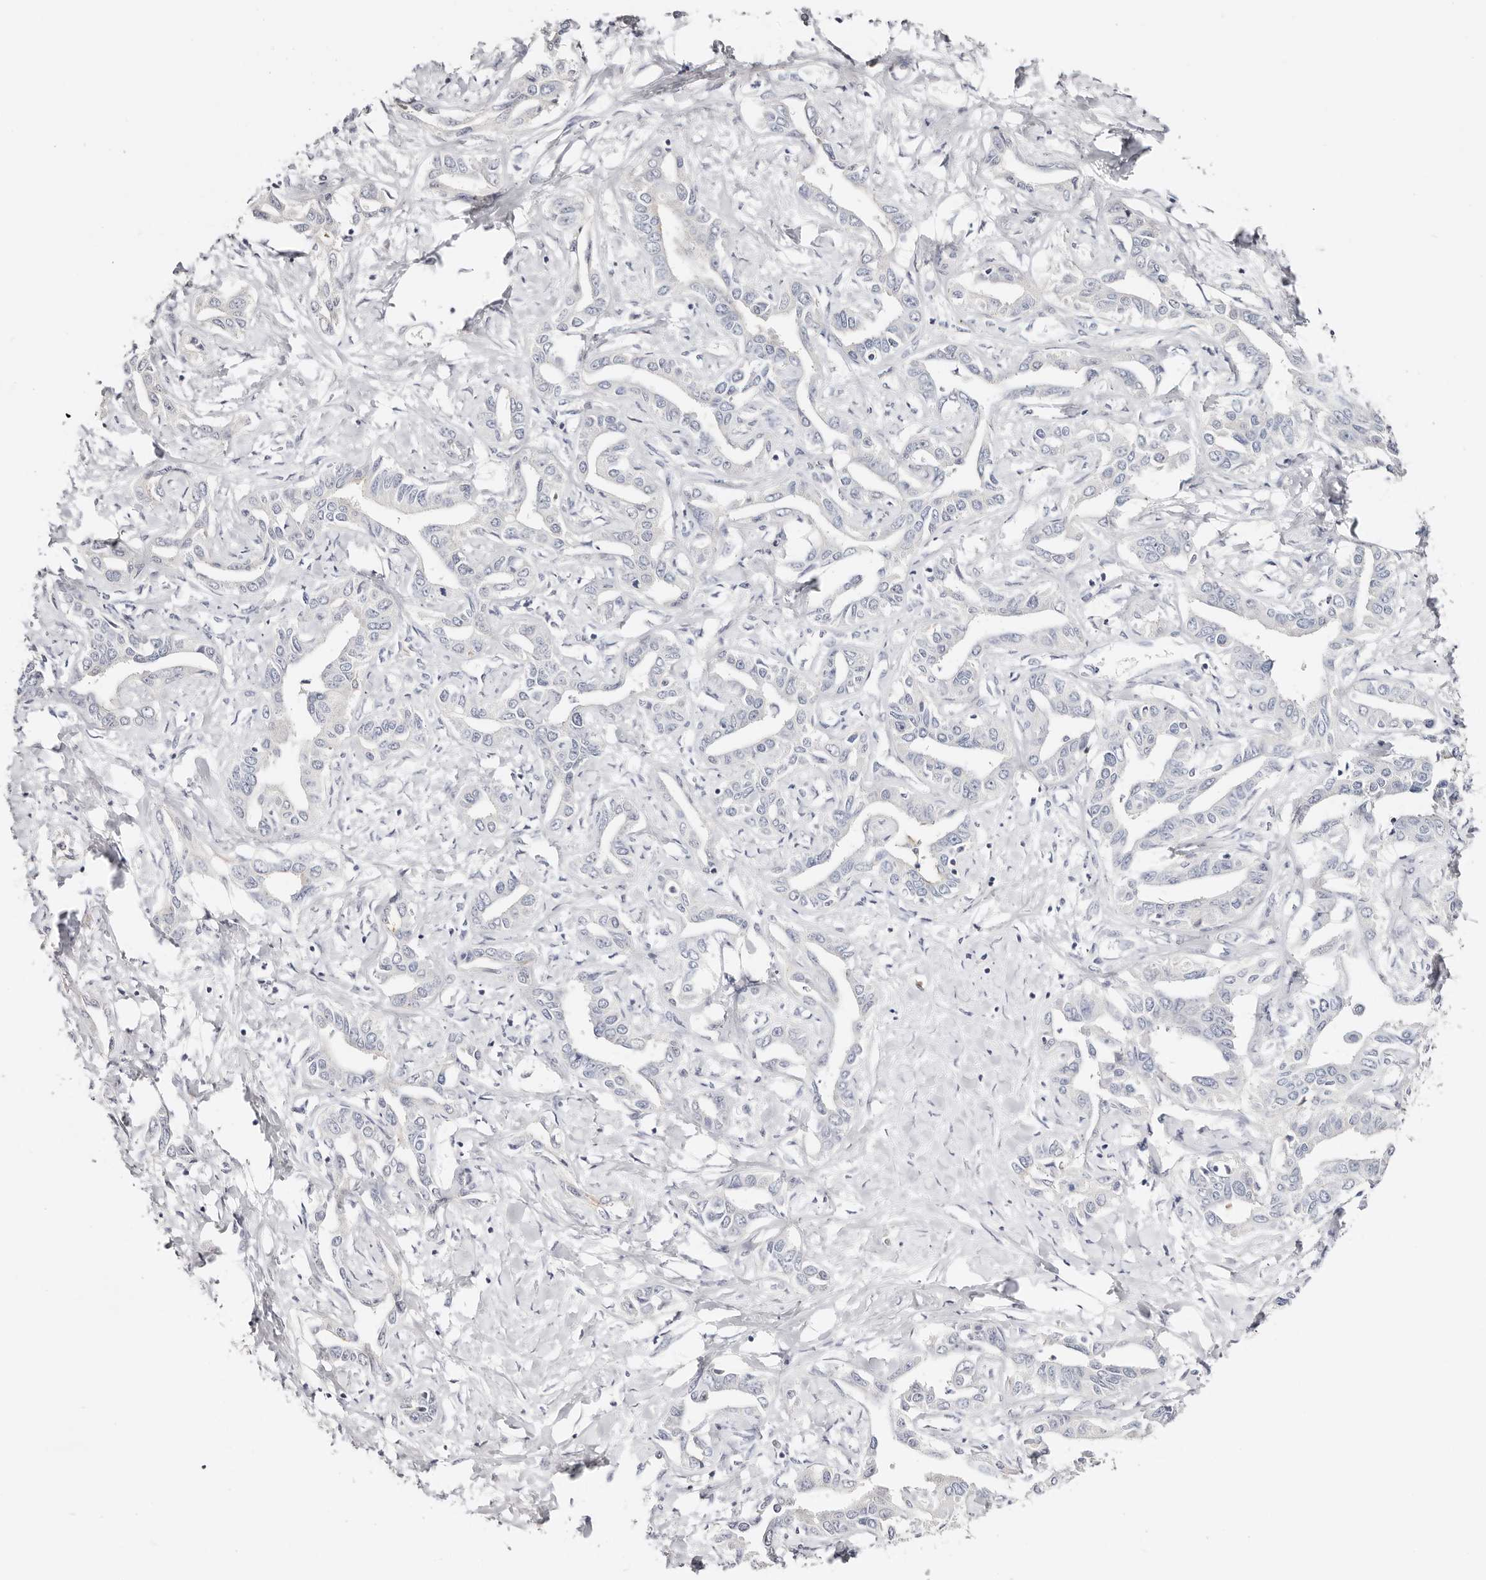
{"staining": {"intensity": "negative", "quantity": "none", "location": "none"}, "tissue": "liver cancer", "cell_type": "Tumor cells", "image_type": "cancer", "snomed": [{"axis": "morphology", "description": "Cholangiocarcinoma"}, {"axis": "topography", "description": "Liver"}], "caption": "The image reveals no staining of tumor cells in liver cancer (cholangiocarcinoma).", "gene": "DNASE1", "patient": {"sex": "male", "age": 59}}